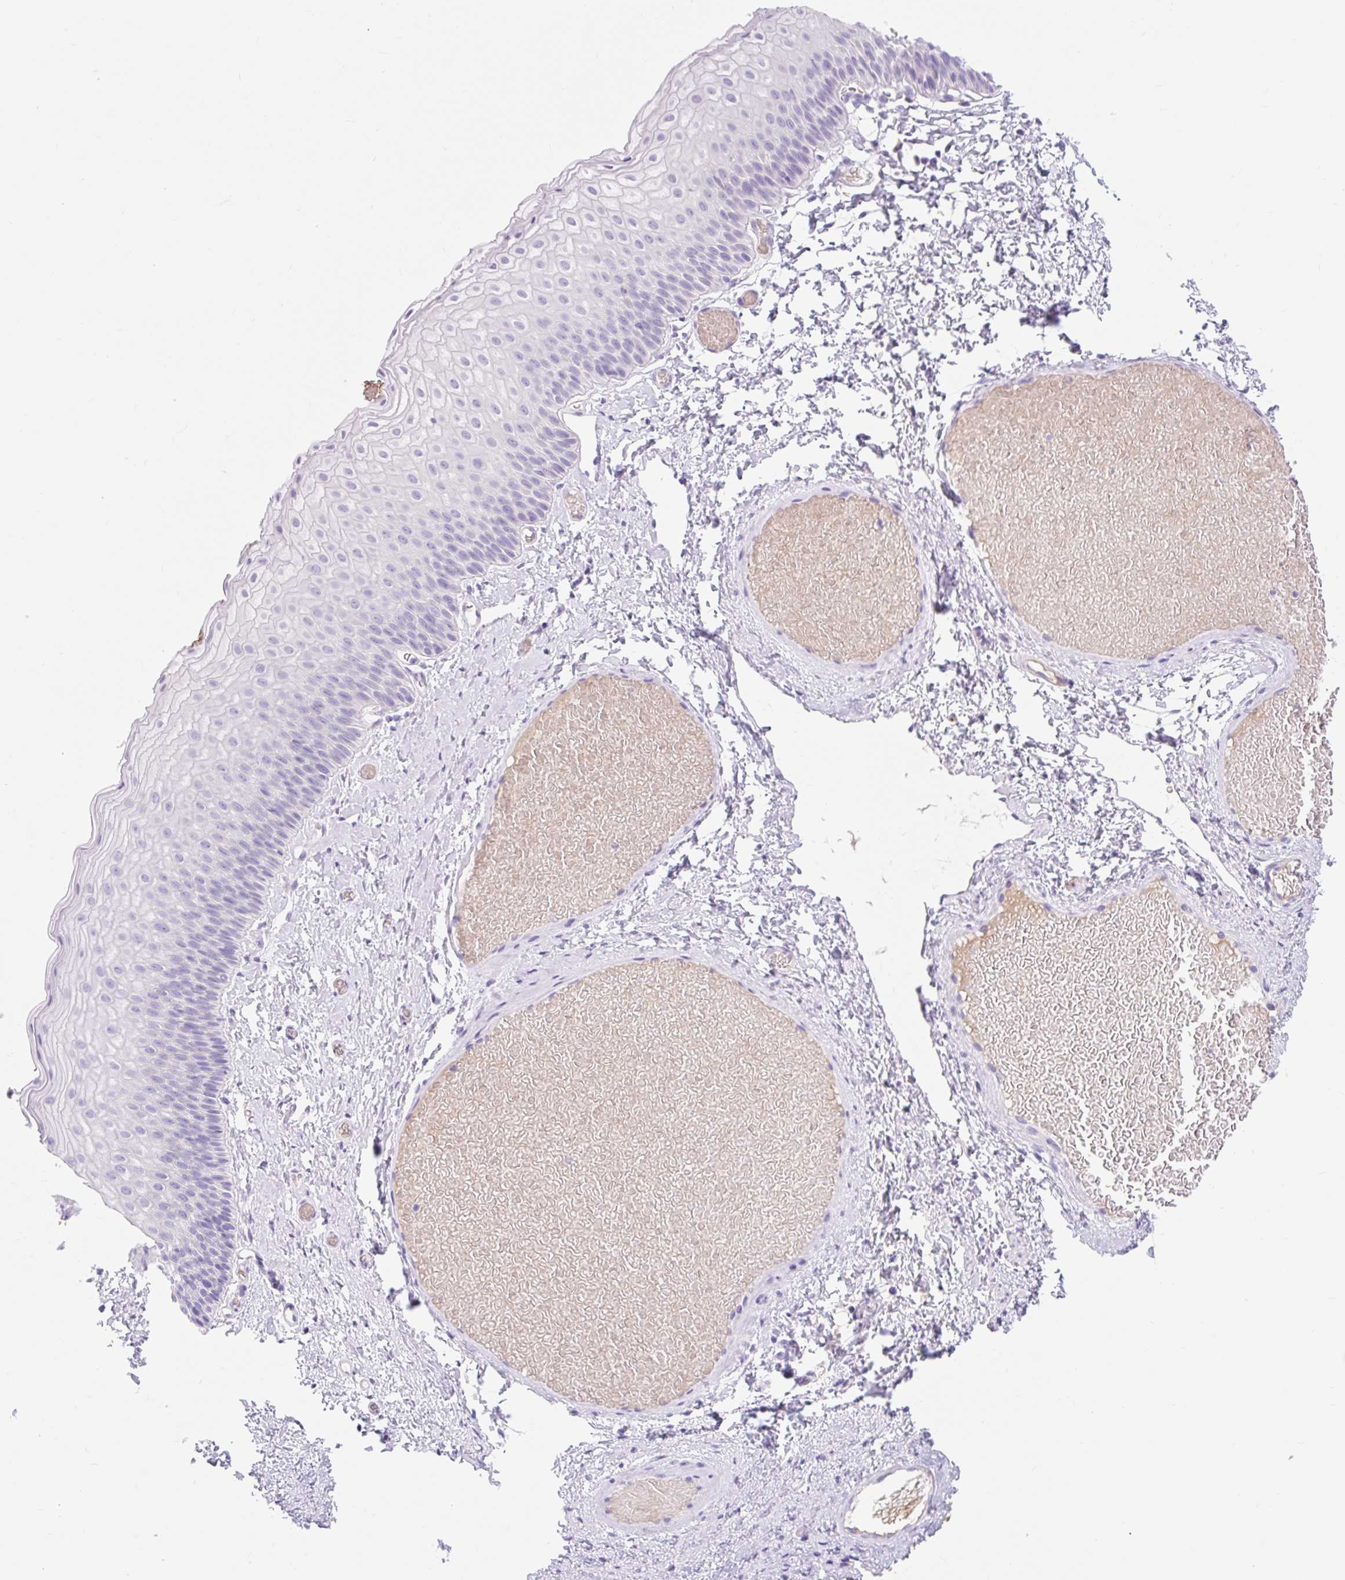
{"staining": {"intensity": "negative", "quantity": "none", "location": "none"}, "tissue": "skin", "cell_type": "Epidermal cells", "image_type": "normal", "snomed": [{"axis": "morphology", "description": "Normal tissue, NOS"}, {"axis": "topography", "description": "Anal"}], "caption": "IHC micrograph of unremarkable human skin stained for a protein (brown), which exhibits no positivity in epidermal cells. (DAB immunohistochemistry, high magnification).", "gene": "SLC28A1", "patient": {"sex": "female", "age": 40}}